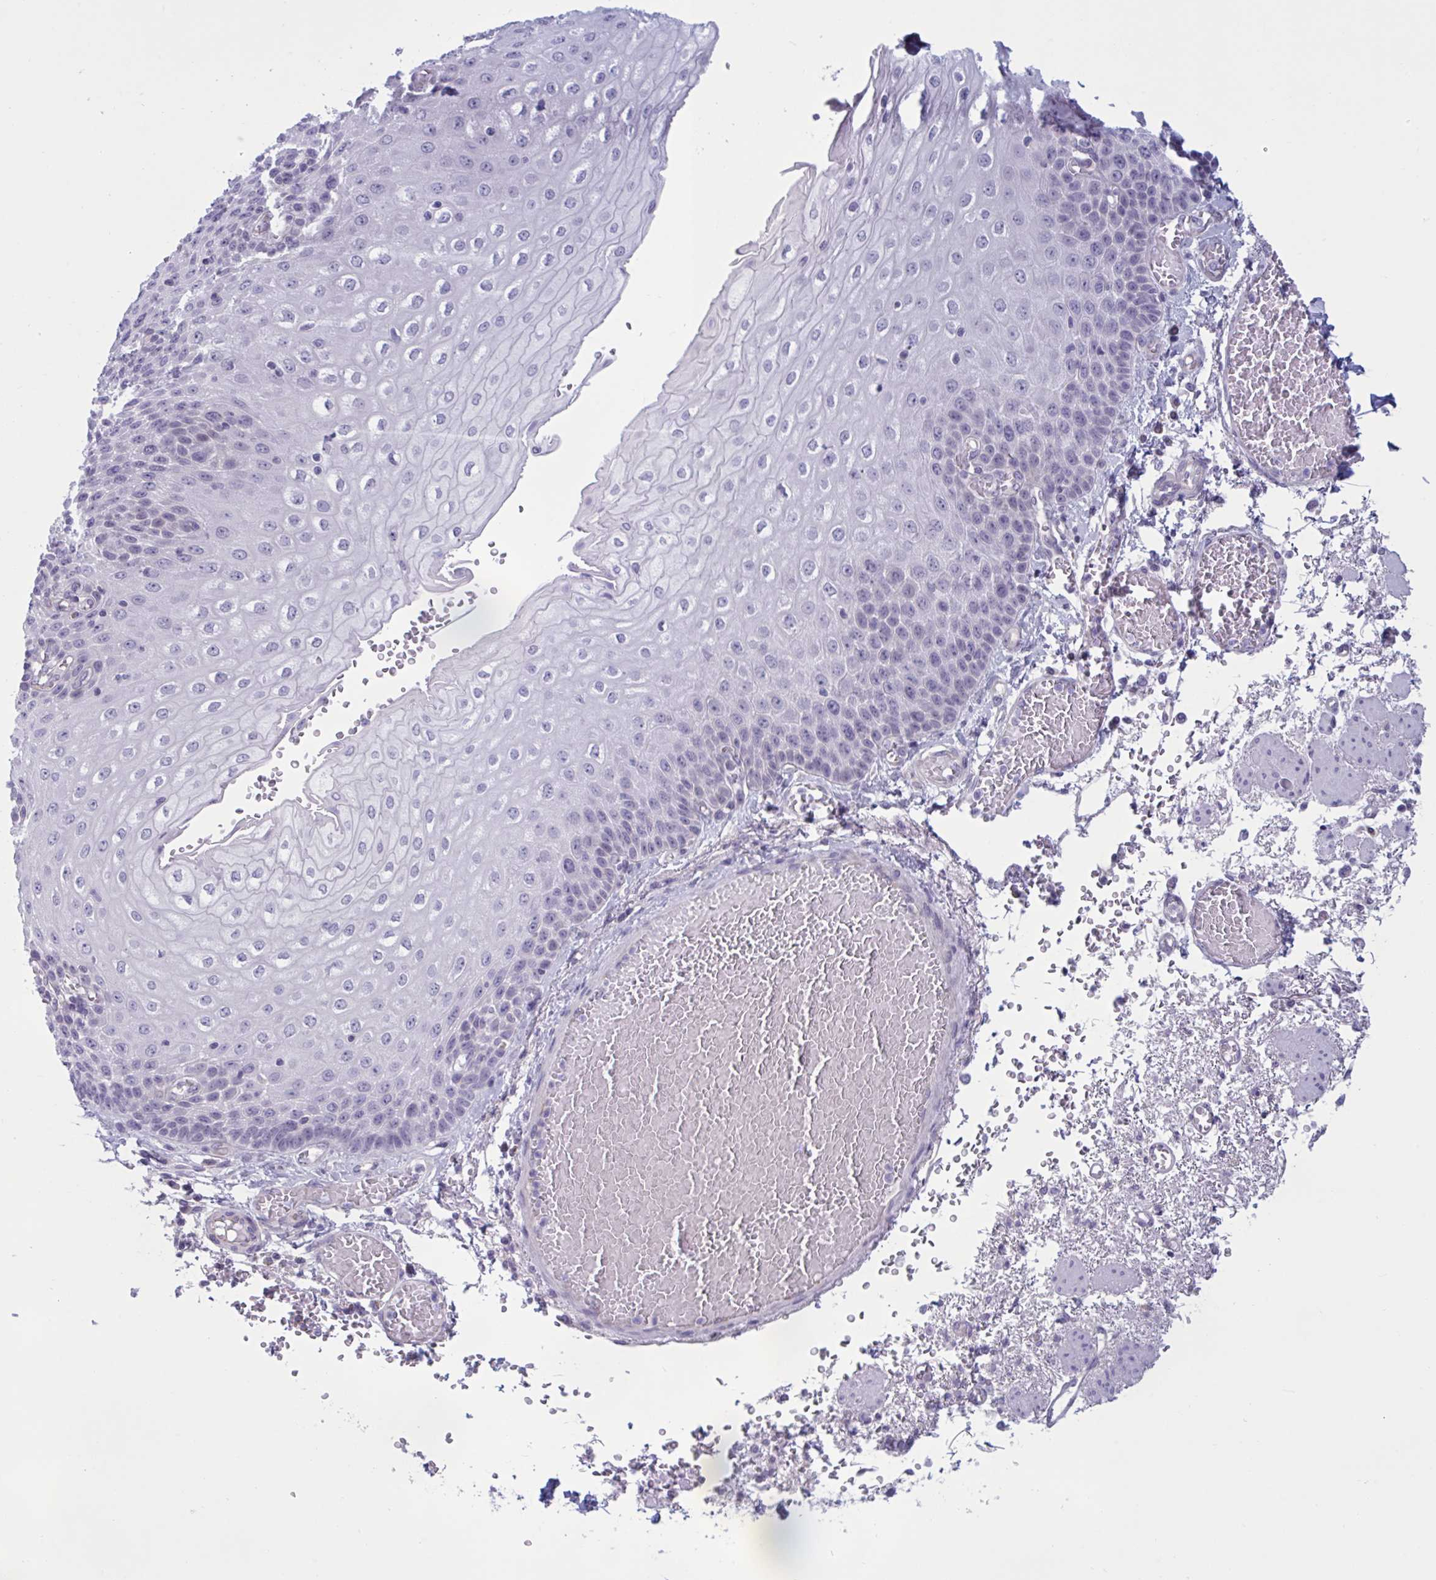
{"staining": {"intensity": "negative", "quantity": "none", "location": "none"}, "tissue": "esophagus", "cell_type": "Squamous epithelial cells", "image_type": "normal", "snomed": [{"axis": "morphology", "description": "Normal tissue, NOS"}, {"axis": "morphology", "description": "Adenocarcinoma, NOS"}, {"axis": "topography", "description": "Esophagus"}], "caption": "The histopathology image demonstrates no staining of squamous epithelial cells in benign esophagus.", "gene": "OR1L3", "patient": {"sex": "male", "age": 81}}